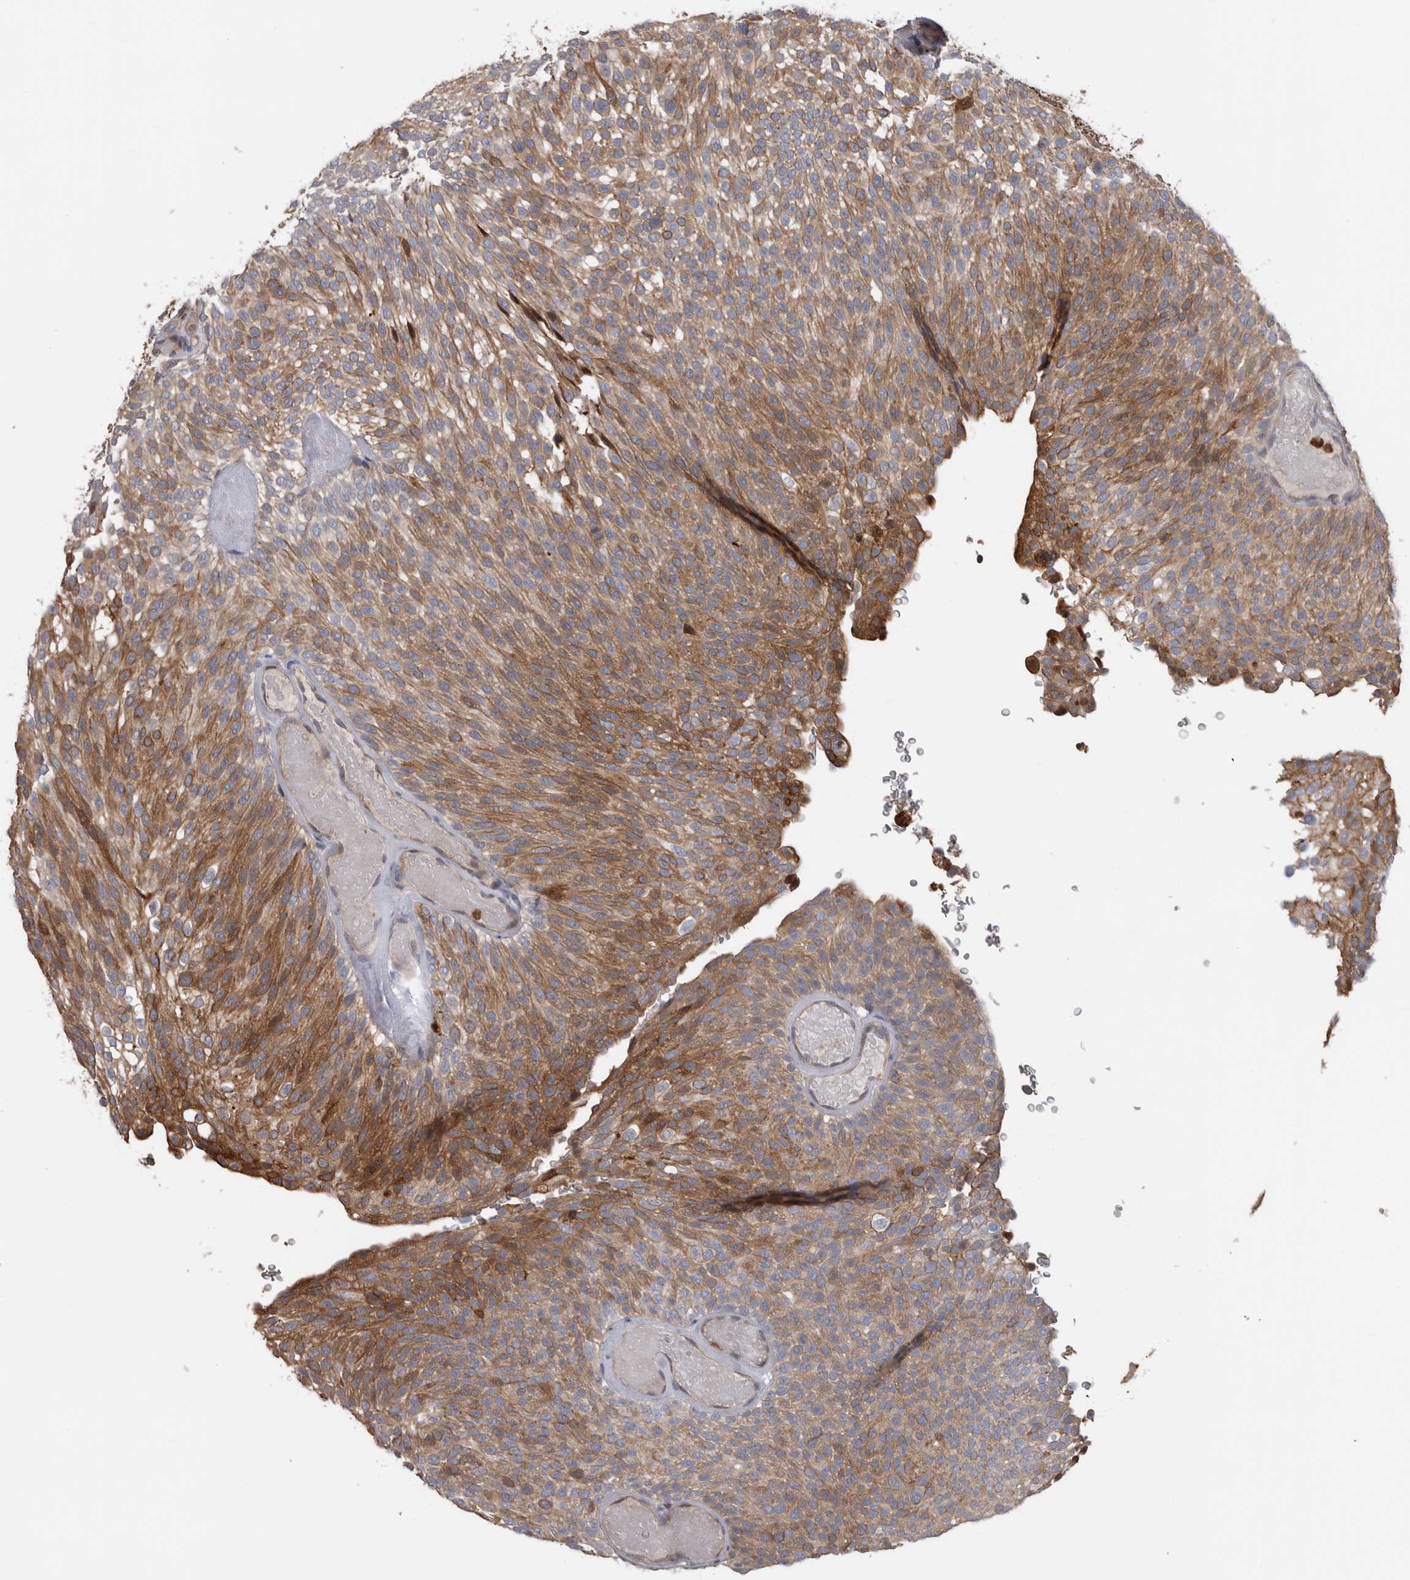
{"staining": {"intensity": "moderate", "quantity": ">75%", "location": "cytoplasmic/membranous"}, "tissue": "urothelial cancer", "cell_type": "Tumor cells", "image_type": "cancer", "snomed": [{"axis": "morphology", "description": "Urothelial carcinoma, Low grade"}, {"axis": "topography", "description": "Urinary bladder"}], "caption": "Urothelial cancer stained with a brown dye shows moderate cytoplasmic/membranous positive expression in approximately >75% of tumor cells.", "gene": "USH1G", "patient": {"sex": "male", "age": 78}}